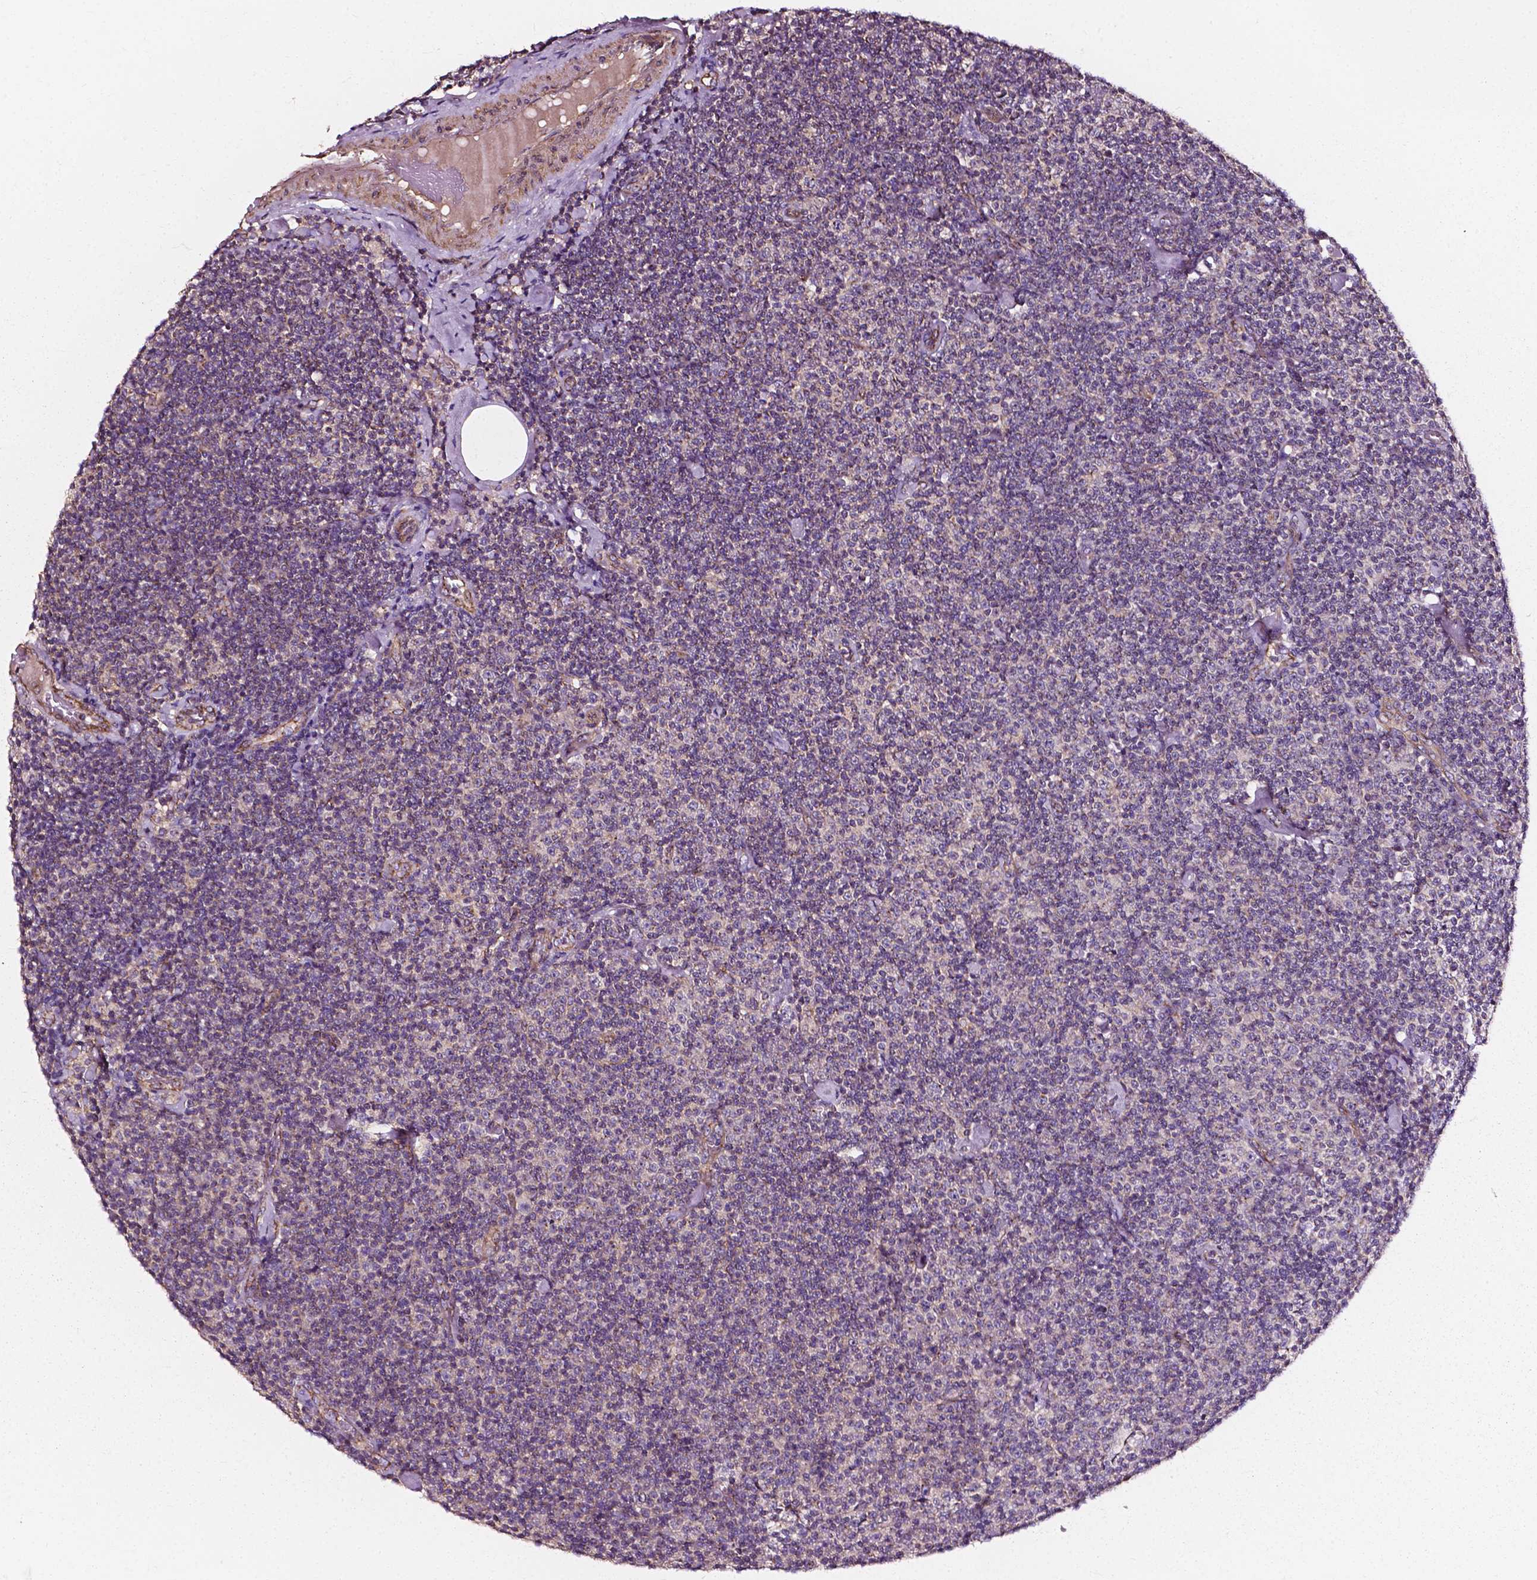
{"staining": {"intensity": "negative", "quantity": "none", "location": "none"}, "tissue": "lymphoma", "cell_type": "Tumor cells", "image_type": "cancer", "snomed": [{"axis": "morphology", "description": "Malignant lymphoma, non-Hodgkin's type, Low grade"}, {"axis": "topography", "description": "Lymph node"}], "caption": "Micrograph shows no significant protein expression in tumor cells of low-grade malignant lymphoma, non-Hodgkin's type.", "gene": "ATG16L1", "patient": {"sex": "male", "age": 81}}